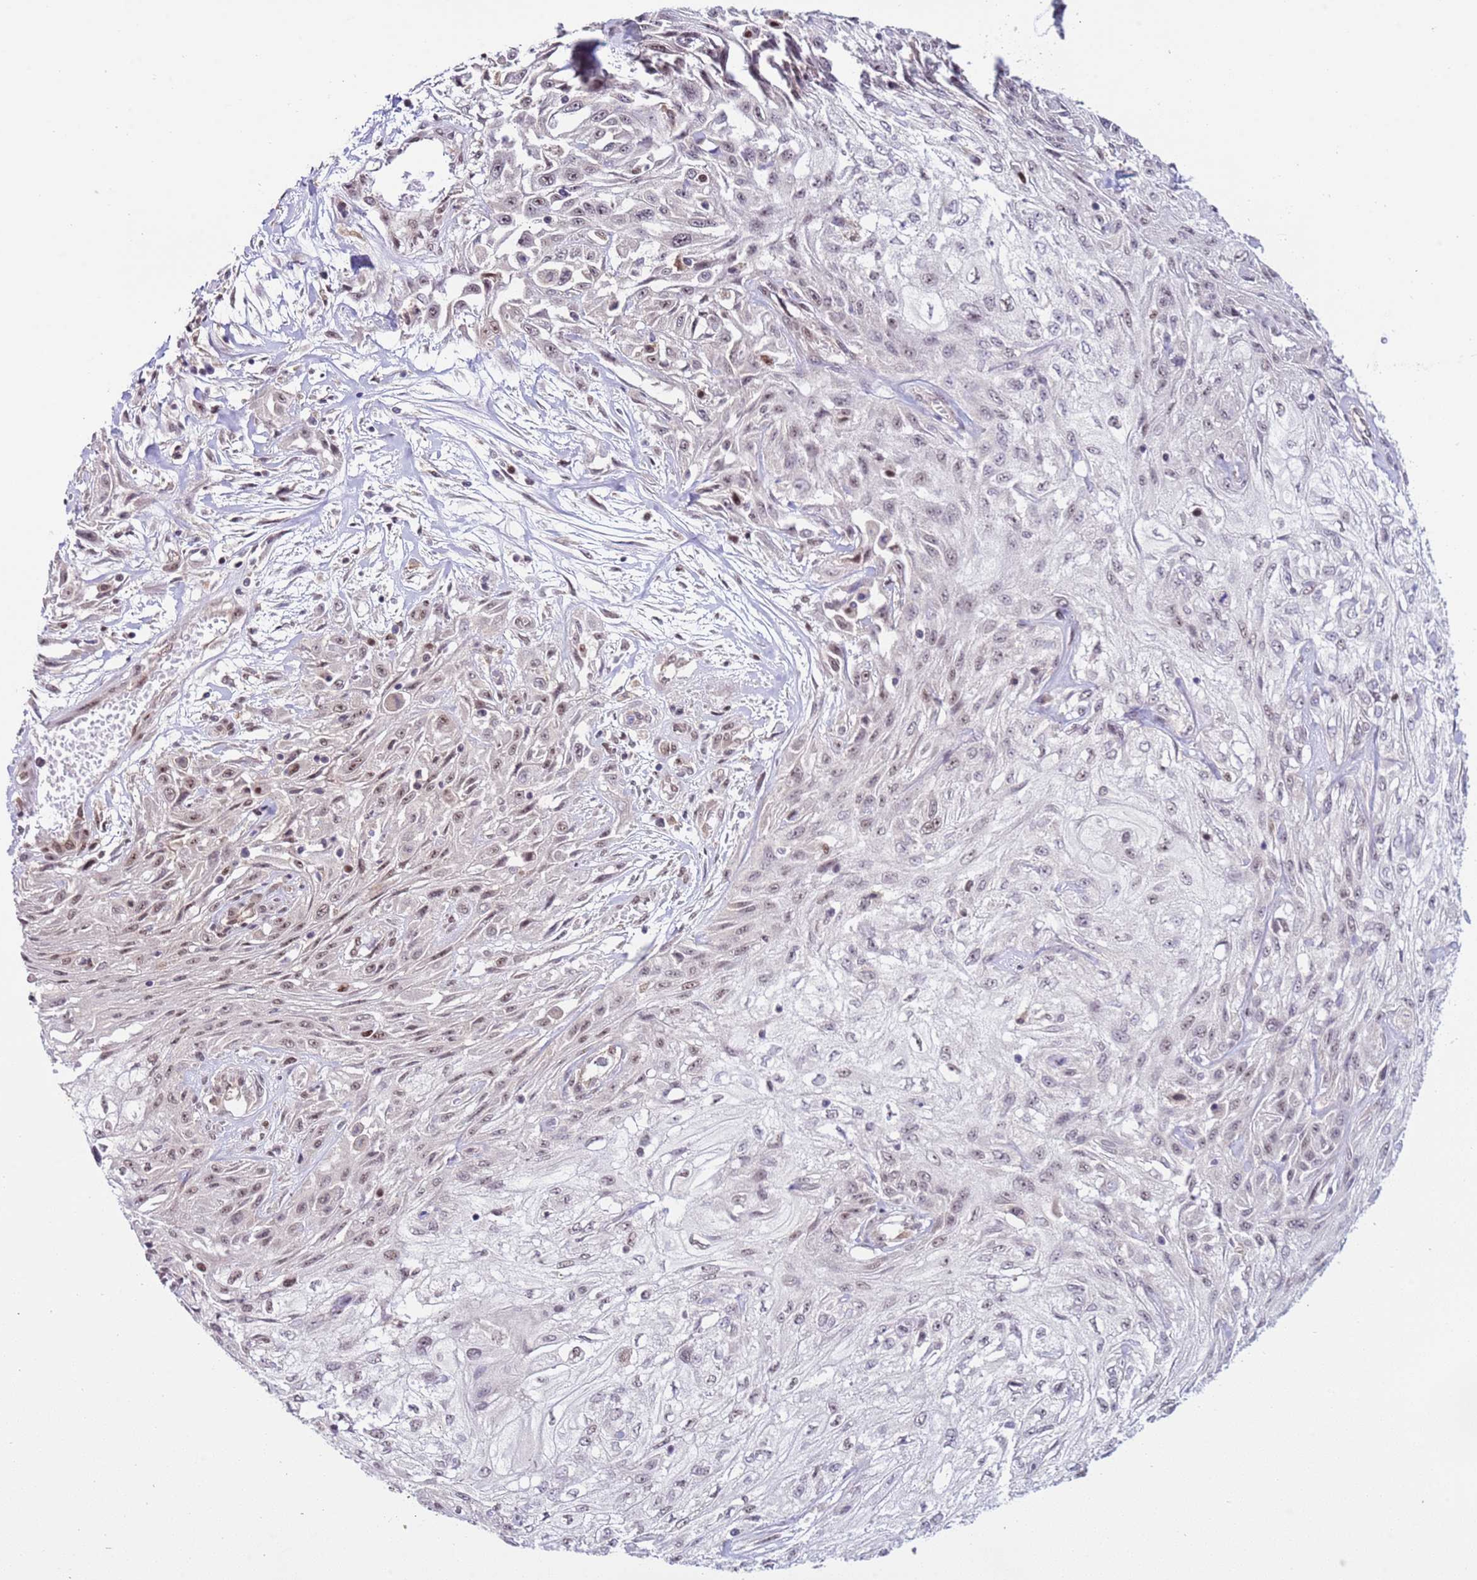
{"staining": {"intensity": "weak", "quantity": "25%-75%", "location": "nuclear"}, "tissue": "skin cancer", "cell_type": "Tumor cells", "image_type": "cancer", "snomed": [{"axis": "morphology", "description": "Squamous cell carcinoma, NOS"}, {"axis": "morphology", "description": "Squamous cell carcinoma, metastatic, NOS"}, {"axis": "topography", "description": "Skin"}, {"axis": "topography", "description": "Lymph node"}], "caption": "A high-resolution image shows immunohistochemistry (IHC) staining of skin metastatic squamous cell carcinoma, which demonstrates weak nuclear staining in about 25%-75% of tumor cells.", "gene": "PRPF6", "patient": {"sex": "male", "age": 75}}